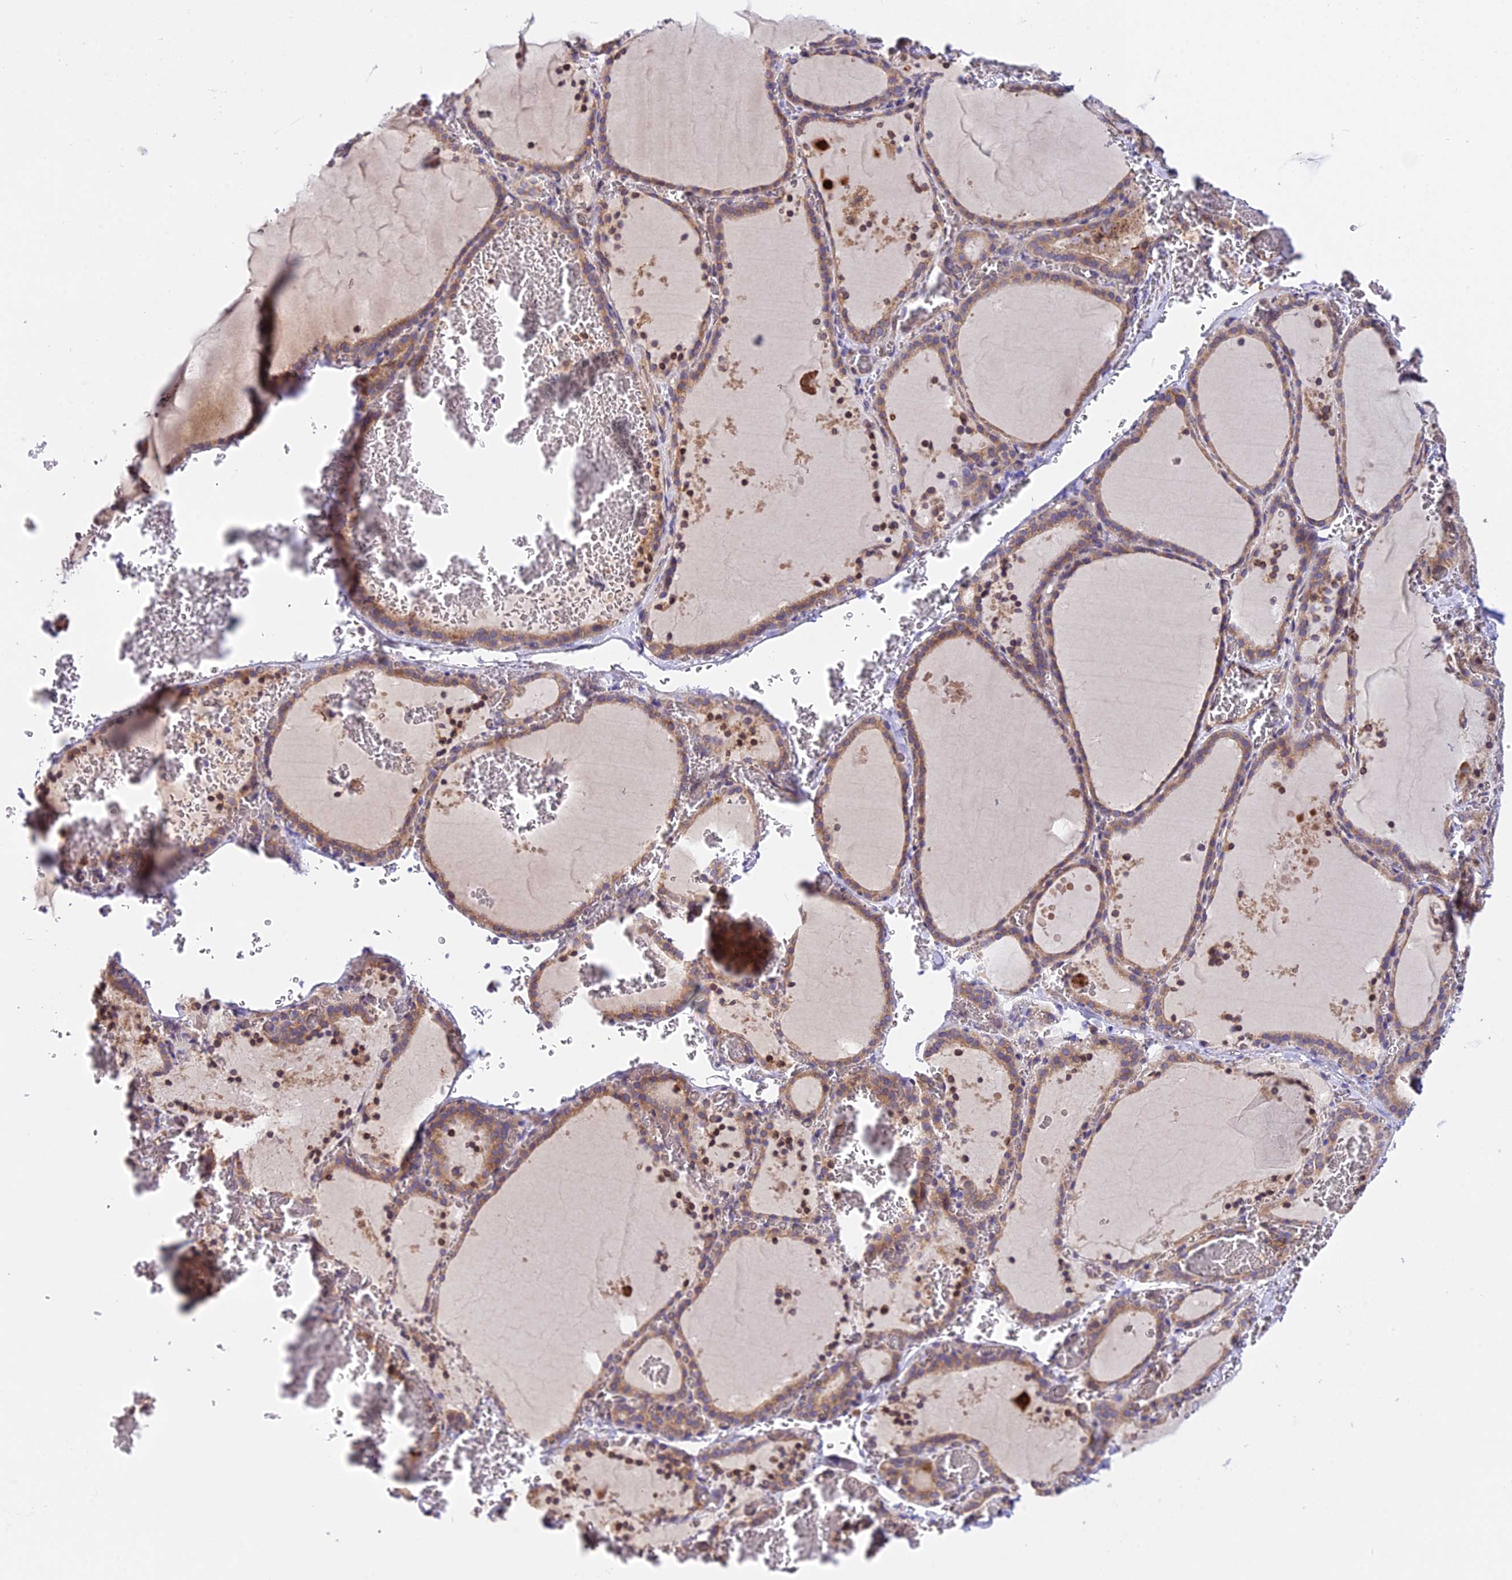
{"staining": {"intensity": "moderate", "quantity": ">75%", "location": "cytoplasmic/membranous"}, "tissue": "thyroid gland", "cell_type": "Glandular cells", "image_type": "normal", "snomed": [{"axis": "morphology", "description": "Normal tissue, NOS"}, {"axis": "topography", "description": "Thyroid gland"}], "caption": "A micrograph showing moderate cytoplasmic/membranous staining in about >75% of glandular cells in benign thyroid gland, as visualized by brown immunohistochemical staining.", "gene": "TRIM43B", "patient": {"sex": "female", "age": 39}}